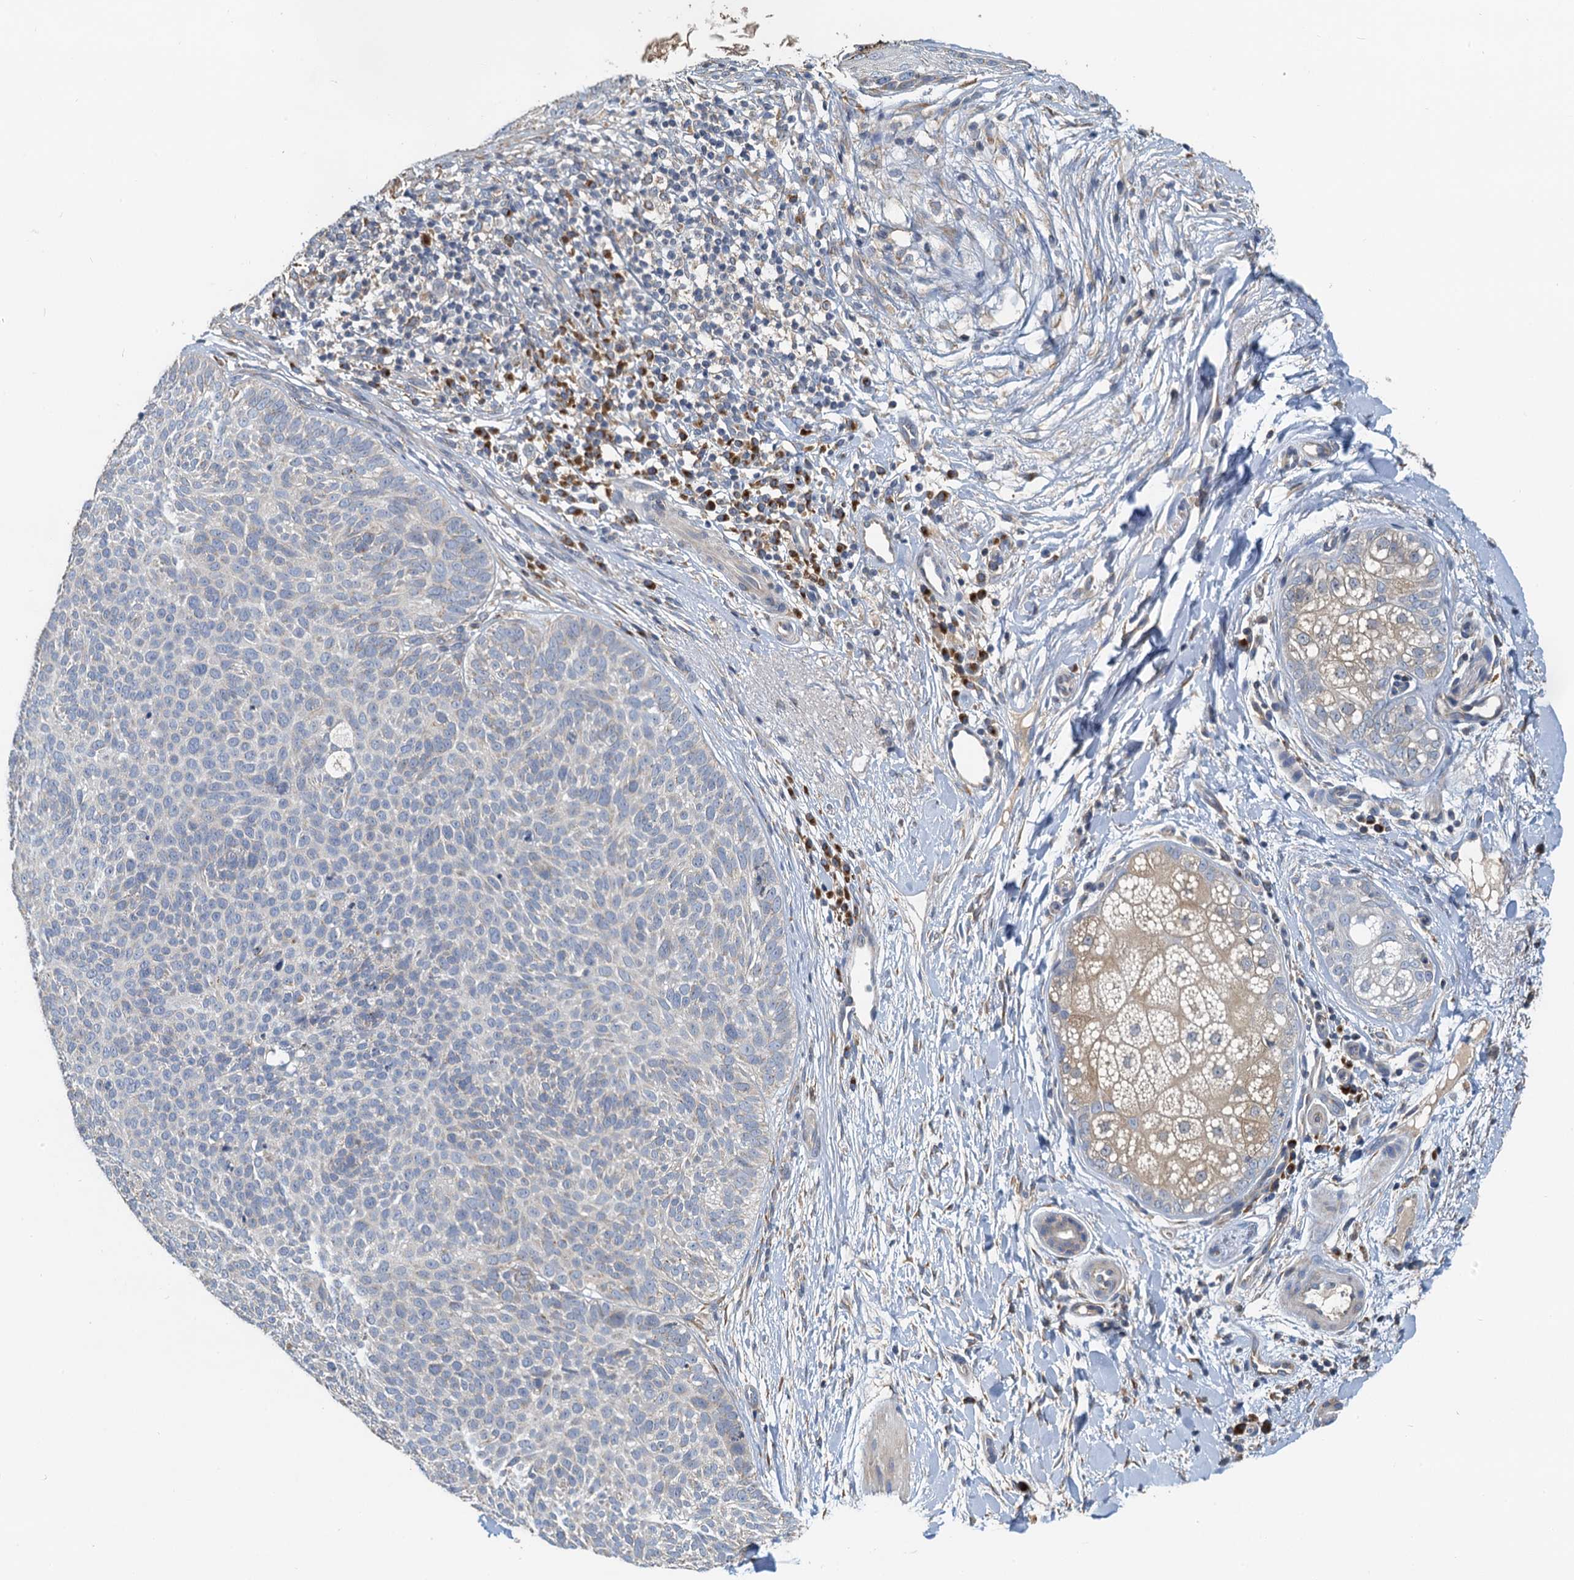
{"staining": {"intensity": "negative", "quantity": "none", "location": "none"}, "tissue": "skin cancer", "cell_type": "Tumor cells", "image_type": "cancer", "snomed": [{"axis": "morphology", "description": "Basal cell carcinoma"}, {"axis": "topography", "description": "Skin"}], "caption": "This is an immunohistochemistry micrograph of skin cancer. There is no positivity in tumor cells.", "gene": "NKAPD1", "patient": {"sex": "male", "age": 85}}